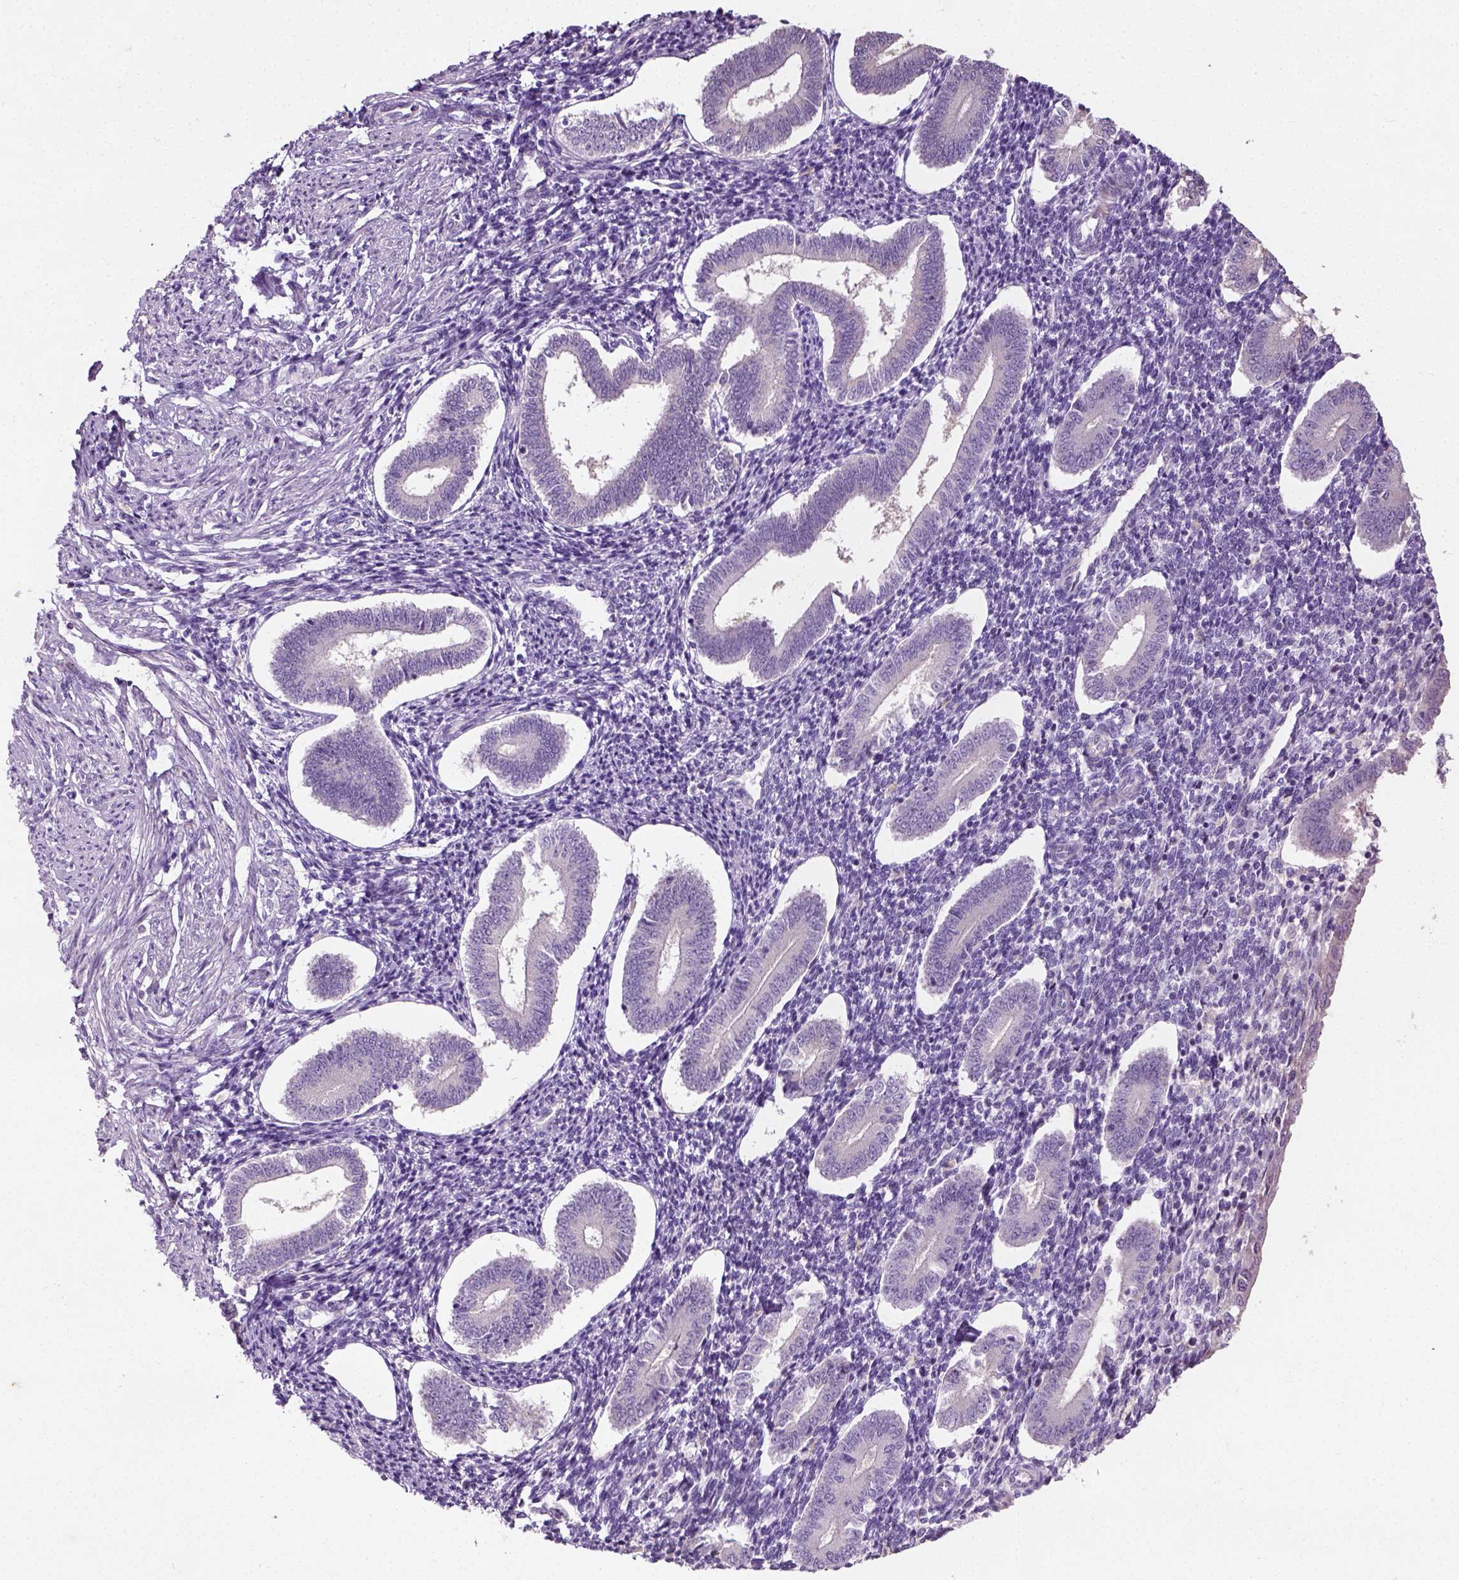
{"staining": {"intensity": "negative", "quantity": "none", "location": "none"}, "tissue": "endometrium", "cell_type": "Cells in endometrial stroma", "image_type": "normal", "snomed": [{"axis": "morphology", "description": "Normal tissue, NOS"}, {"axis": "topography", "description": "Endometrium"}], "caption": "Immunohistochemical staining of benign human endometrium displays no significant expression in cells in endometrial stroma. (DAB (3,3'-diaminobenzidine) IHC with hematoxylin counter stain).", "gene": "PKP3", "patient": {"sex": "female", "age": 40}}